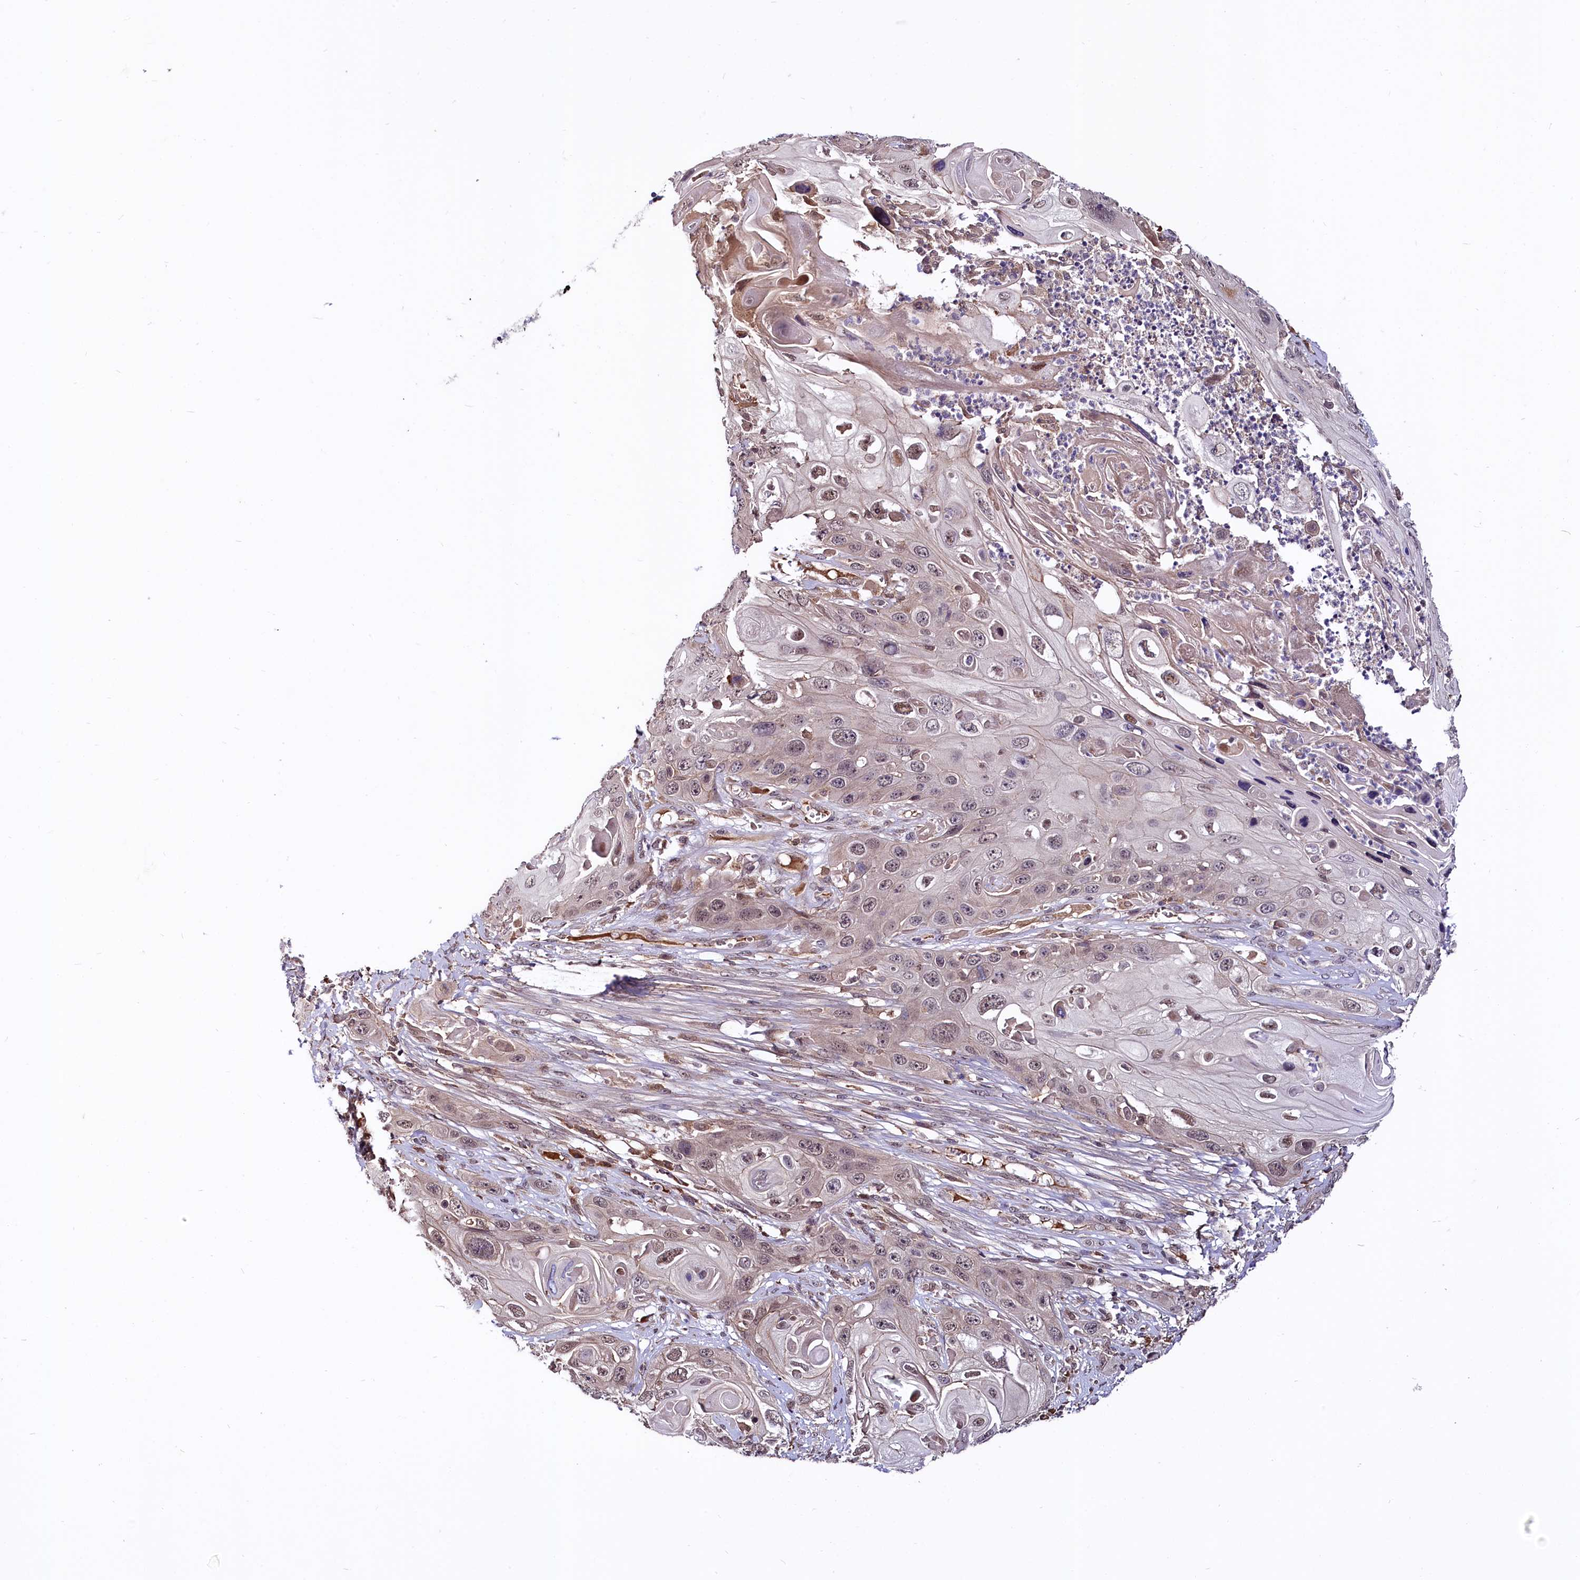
{"staining": {"intensity": "weak", "quantity": "25%-75%", "location": "nuclear"}, "tissue": "skin cancer", "cell_type": "Tumor cells", "image_type": "cancer", "snomed": [{"axis": "morphology", "description": "Squamous cell carcinoma, NOS"}, {"axis": "topography", "description": "Skin"}], "caption": "Immunohistochemical staining of human skin cancer (squamous cell carcinoma) exhibits weak nuclear protein positivity in approximately 25%-75% of tumor cells.", "gene": "UBE3A", "patient": {"sex": "male", "age": 55}}